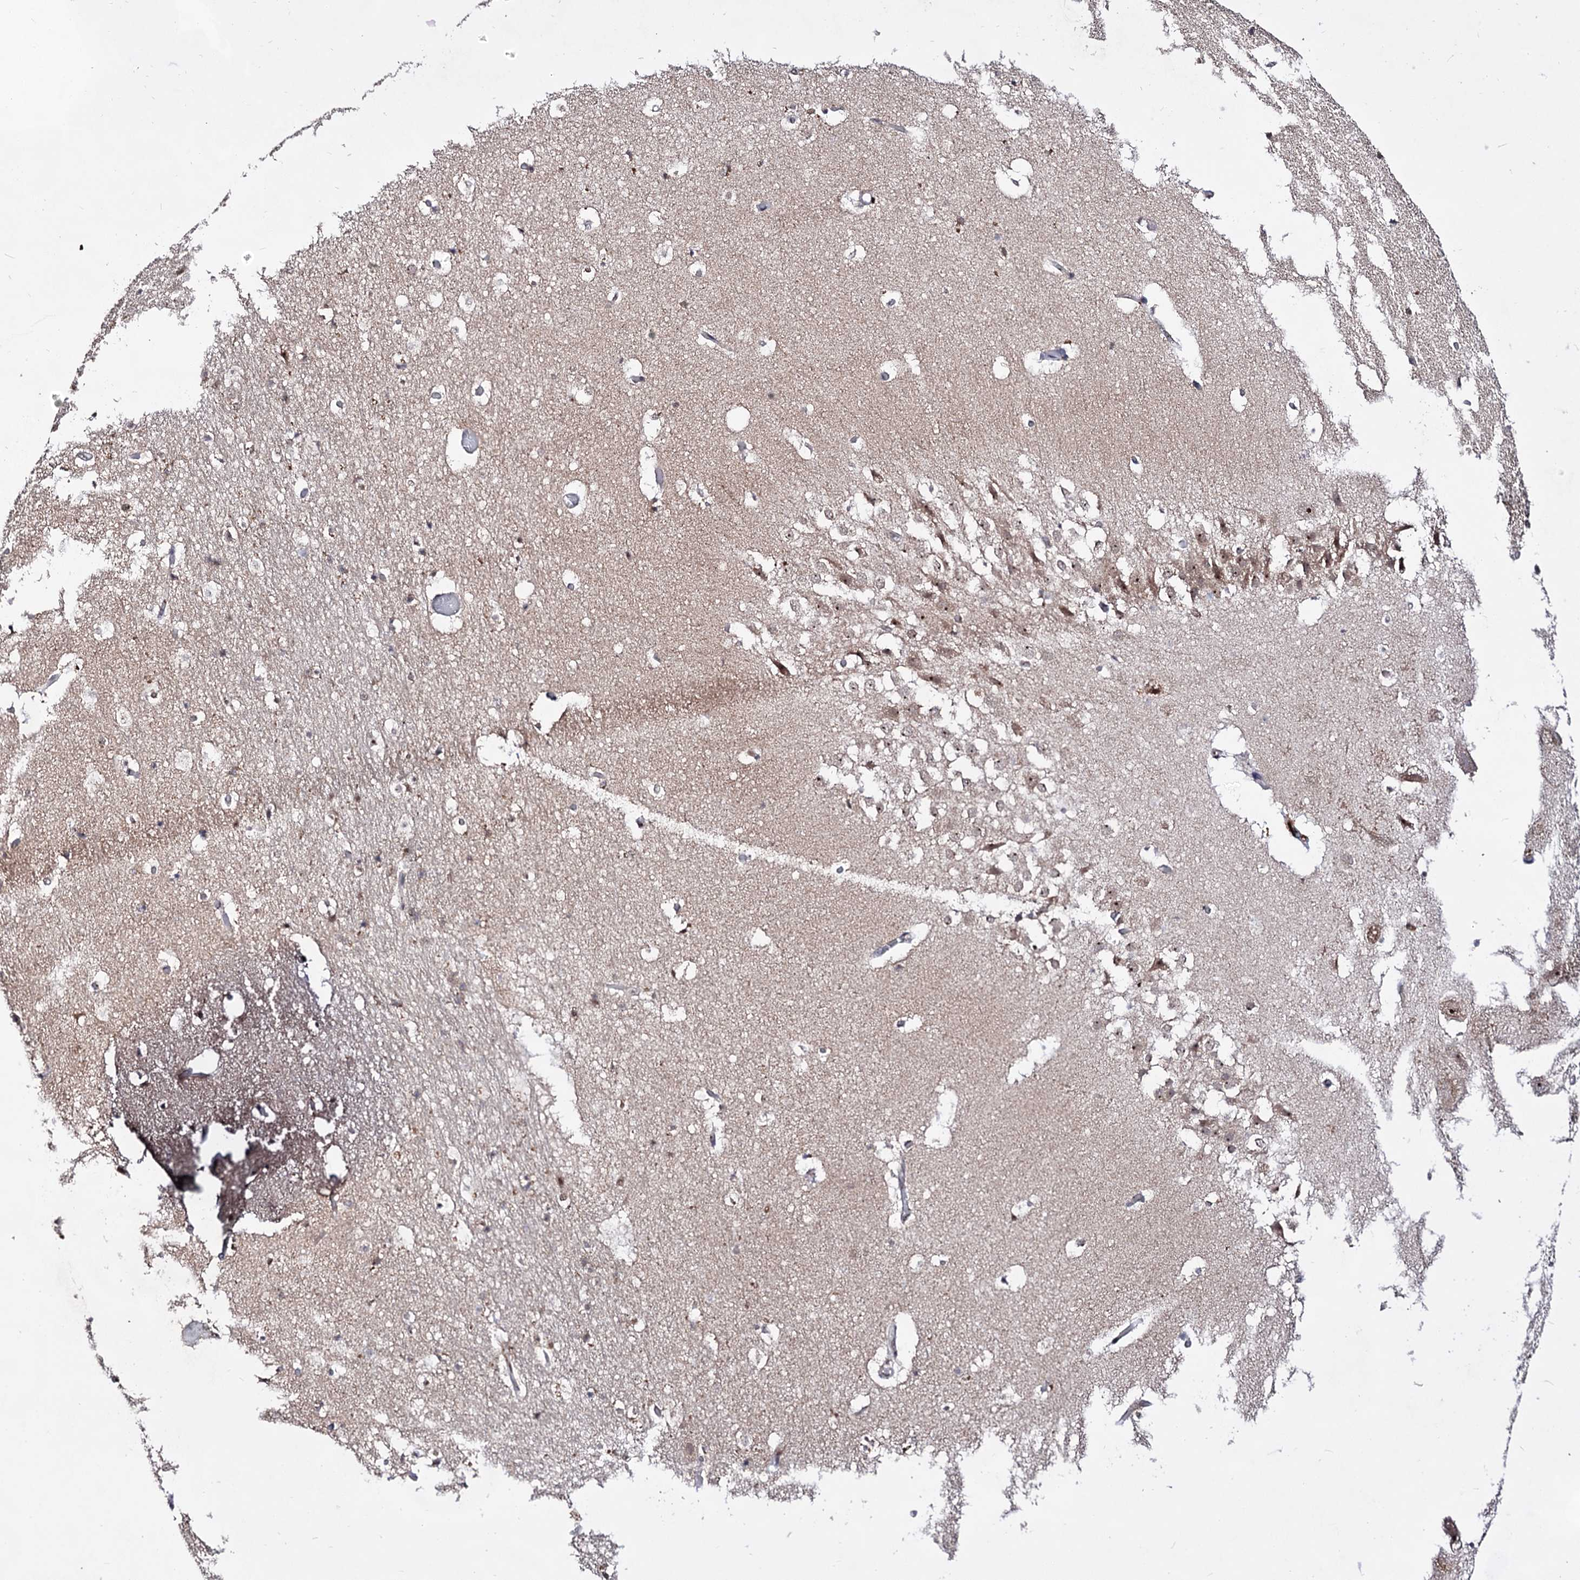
{"staining": {"intensity": "negative", "quantity": "none", "location": "none"}, "tissue": "hippocampus", "cell_type": "Glial cells", "image_type": "normal", "snomed": [{"axis": "morphology", "description": "Normal tissue, NOS"}, {"axis": "topography", "description": "Hippocampus"}], "caption": "Immunohistochemical staining of benign hippocampus displays no significant staining in glial cells. Nuclei are stained in blue.", "gene": "EXOSC10", "patient": {"sex": "female", "age": 52}}